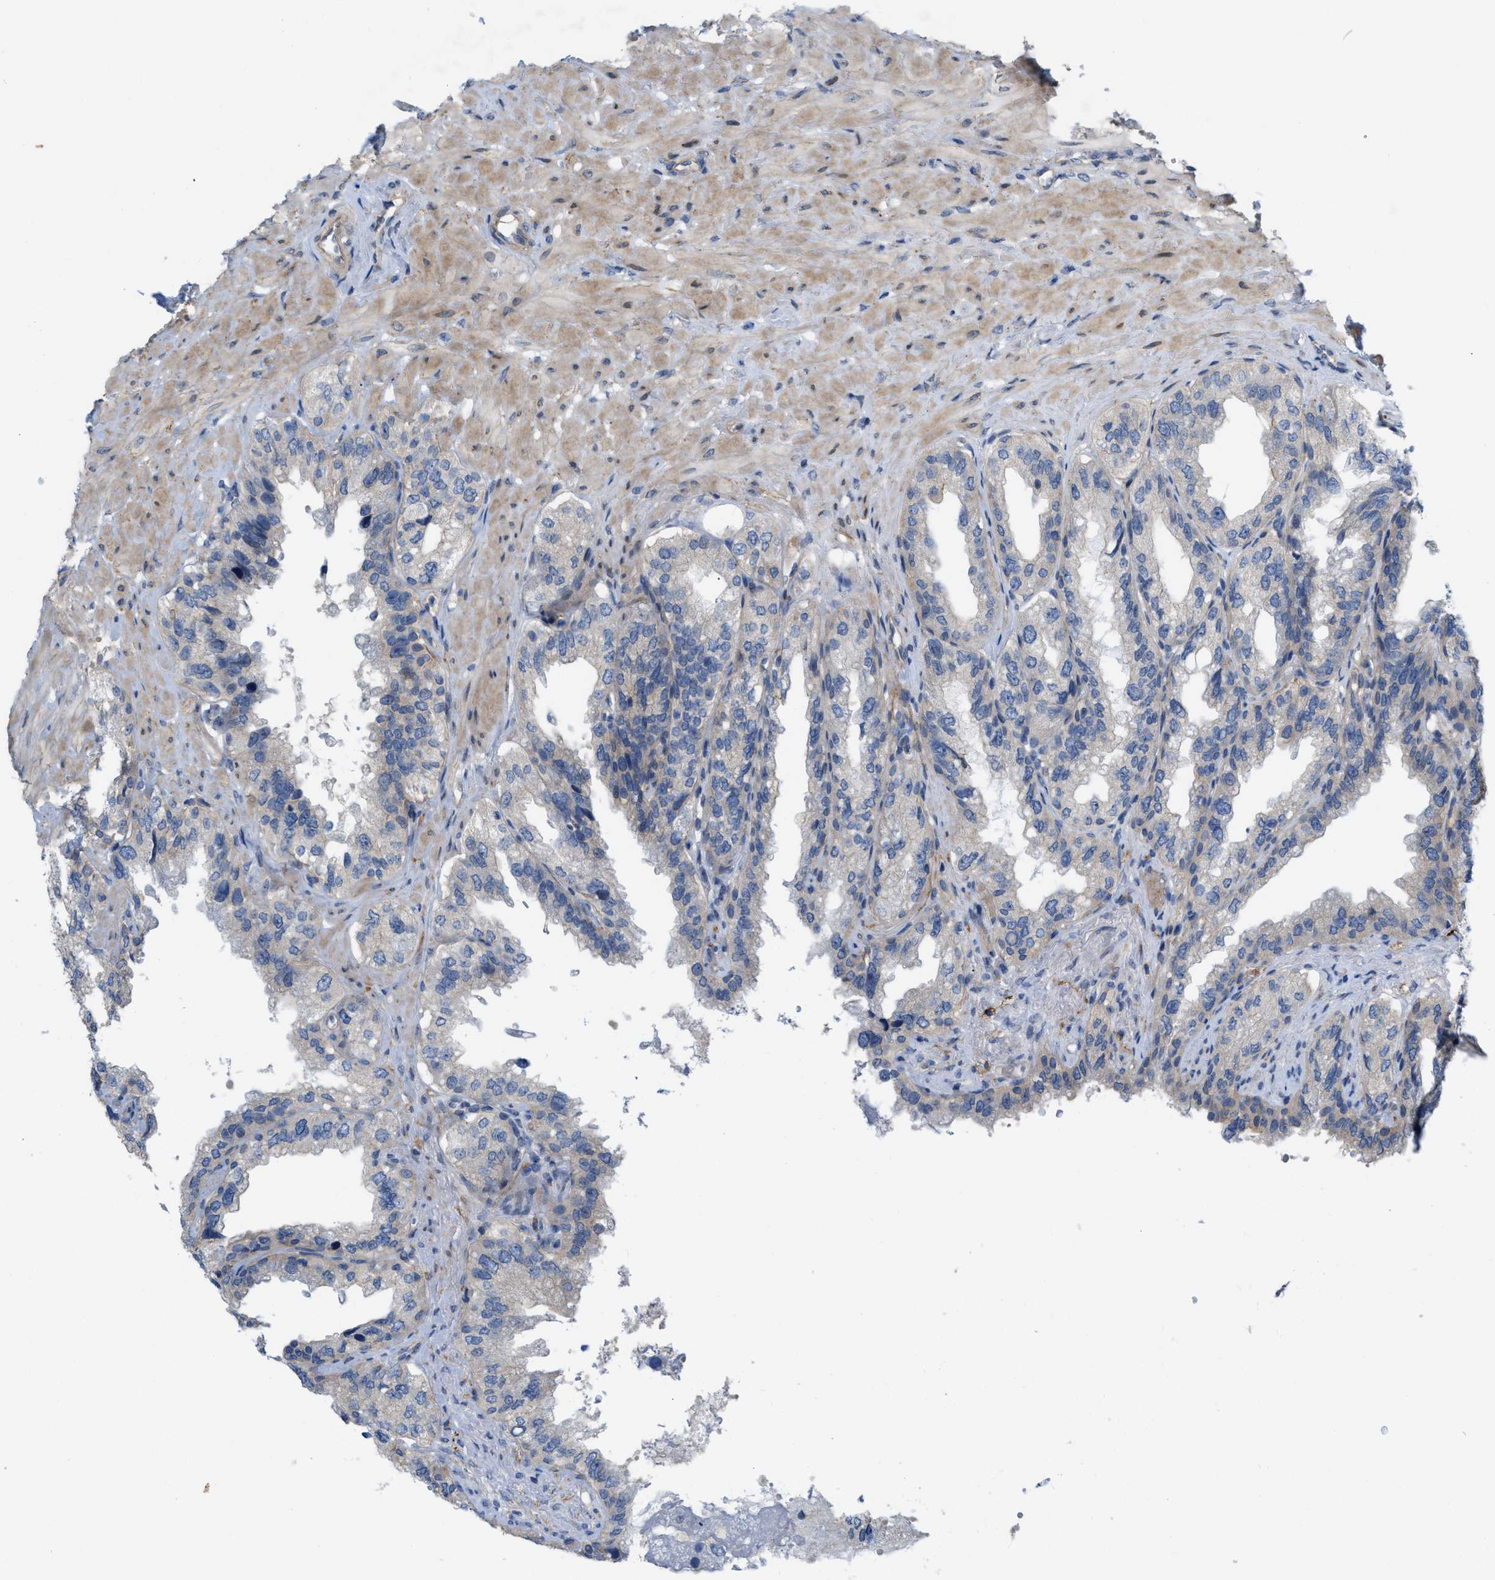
{"staining": {"intensity": "weak", "quantity": "<25%", "location": "cytoplasmic/membranous"}, "tissue": "seminal vesicle", "cell_type": "Glandular cells", "image_type": "normal", "snomed": [{"axis": "morphology", "description": "Normal tissue, NOS"}, {"axis": "topography", "description": "Seminal veicle"}], "caption": "Glandular cells show no significant protein expression in unremarkable seminal vesicle. The staining was performed using DAB to visualize the protein expression in brown, while the nuclei were stained in blue with hematoxylin (Magnification: 20x).", "gene": "NDEL1", "patient": {"sex": "male", "age": 68}}